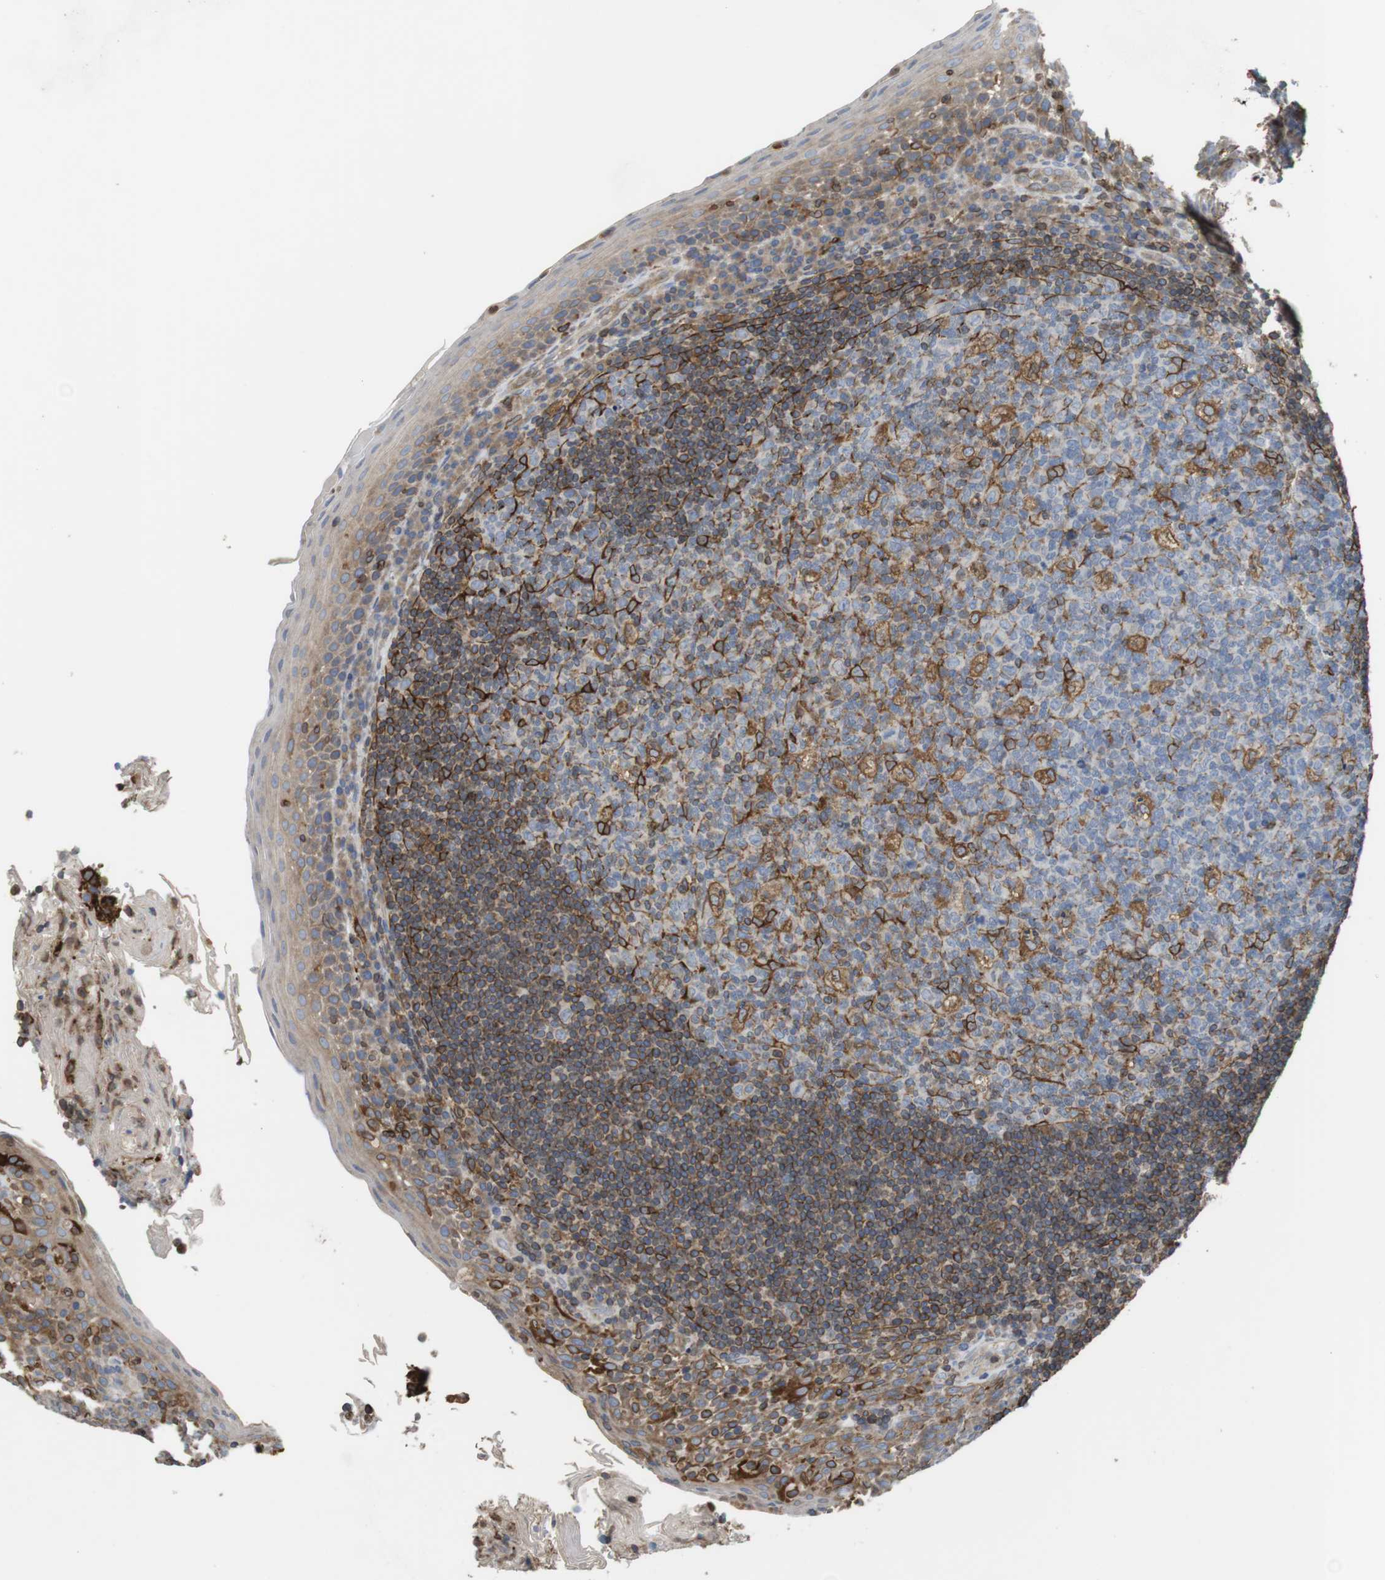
{"staining": {"intensity": "moderate", "quantity": "25%-75%", "location": "cytoplasmic/membranous"}, "tissue": "tonsil", "cell_type": "Germinal center cells", "image_type": "normal", "snomed": [{"axis": "morphology", "description": "Normal tissue, NOS"}, {"axis": "topography", "description": "Tonsil"}], "caption": "Moderate cytoplasmic/membranous protein positivity is appreciated in about 25%-75% of germinal center cells in tonsil. The protein of interest is shown in brown color, while the nuclei are stained blue.", "gene": "ARL6IP5", "patient": {"sex": "male", "age": 17}}